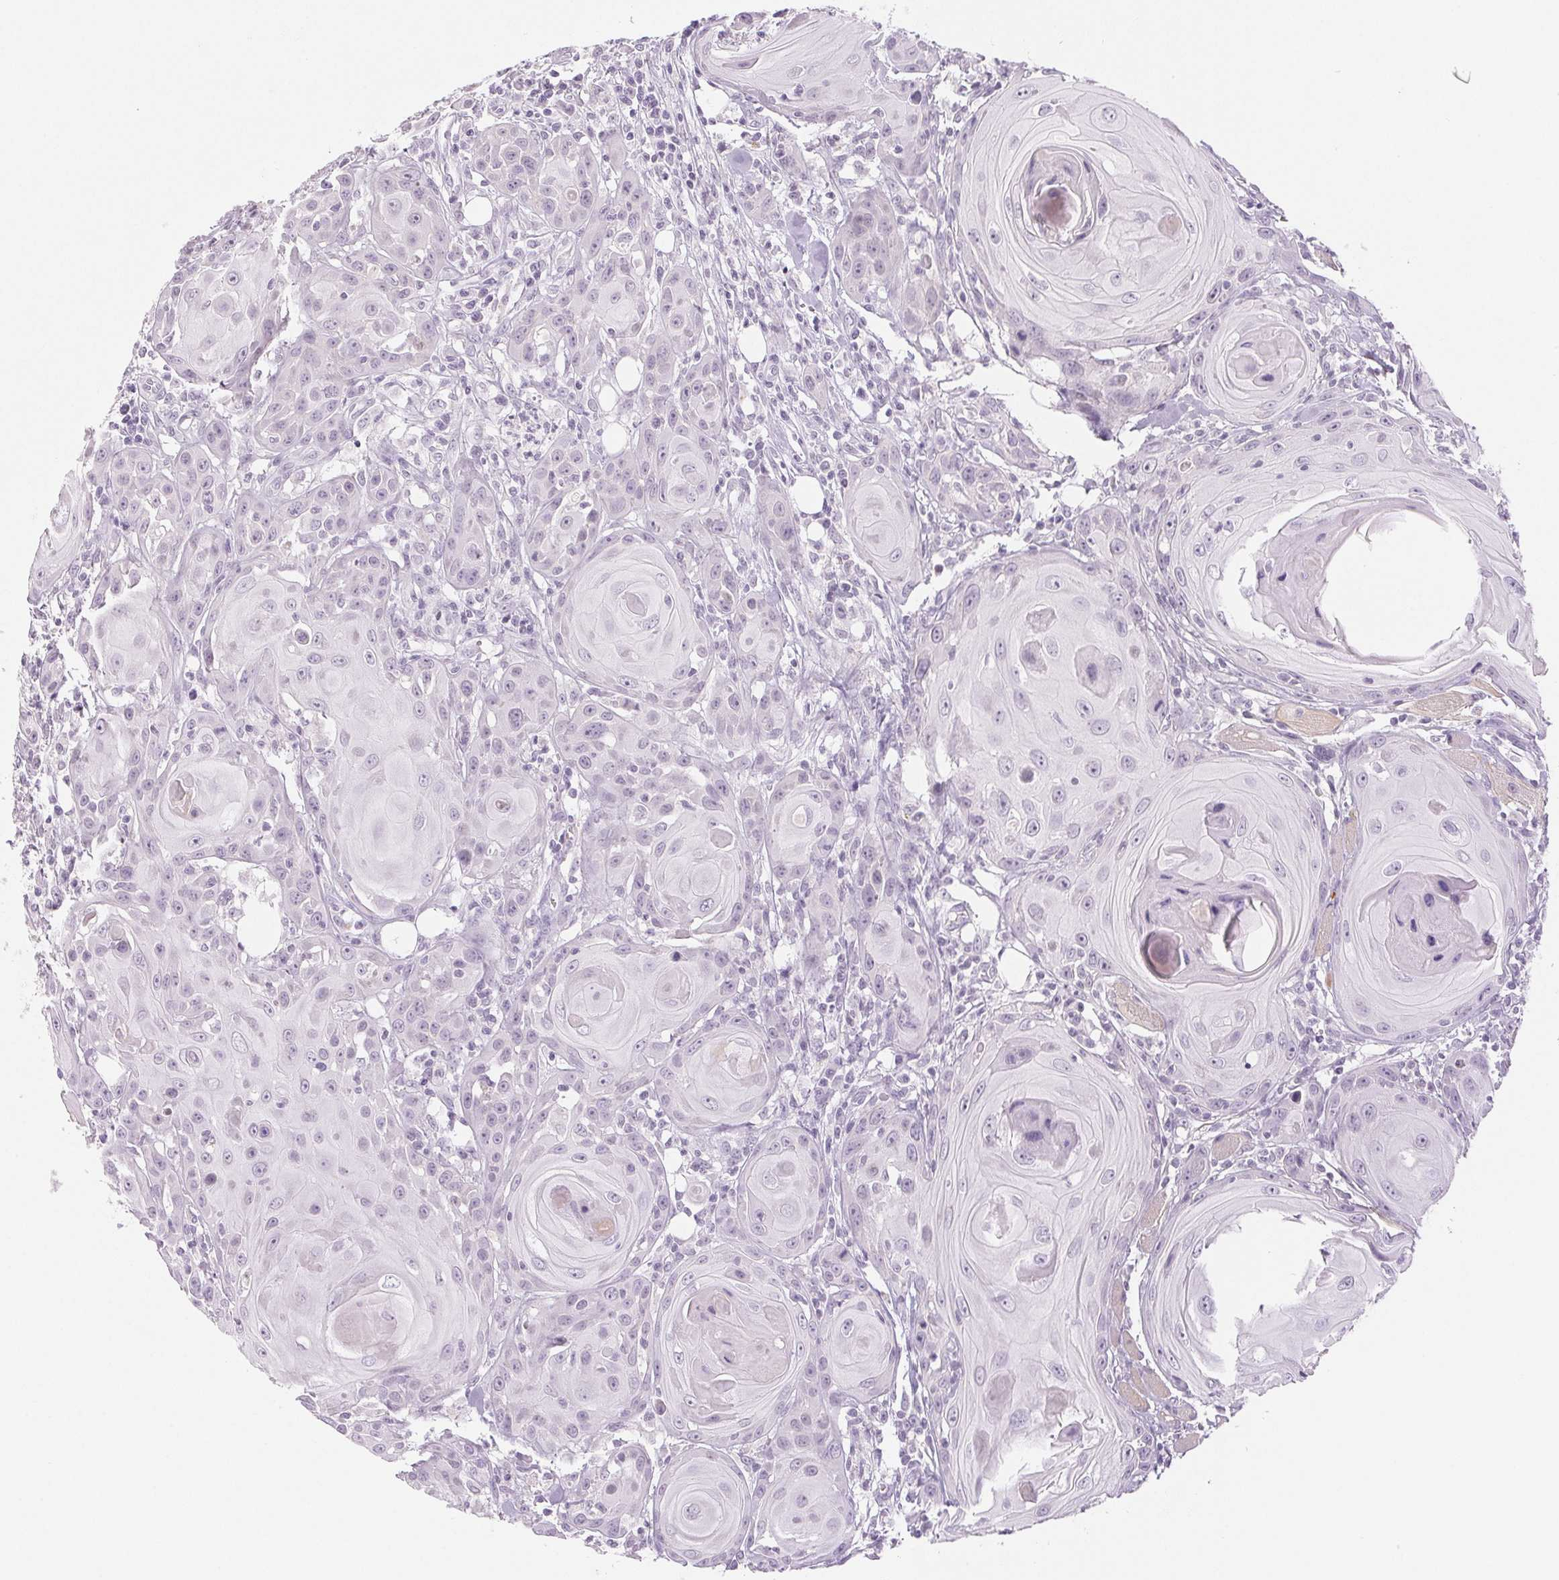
{"staining": {"intensity": "negative", "quantity": "none", "location": "none"}, "tissue": "head and neck cancer", "cell_type": "Tumor cells", "image_type": "cancer", "snomed": [{"axis": "morphology", "description": "Squamous cell carcinoma, NOS"}, {"axis": "topography", "description": "Head-Neck"}], "caption": "Immunohistochemistry (IHC) micrograph of head and neck squamous cell carcinoma stained for a protein (brown), which displays no expression in tumor cells.", "gene": "EHHADH", "patient": {"sex": "female", "age": 80}}